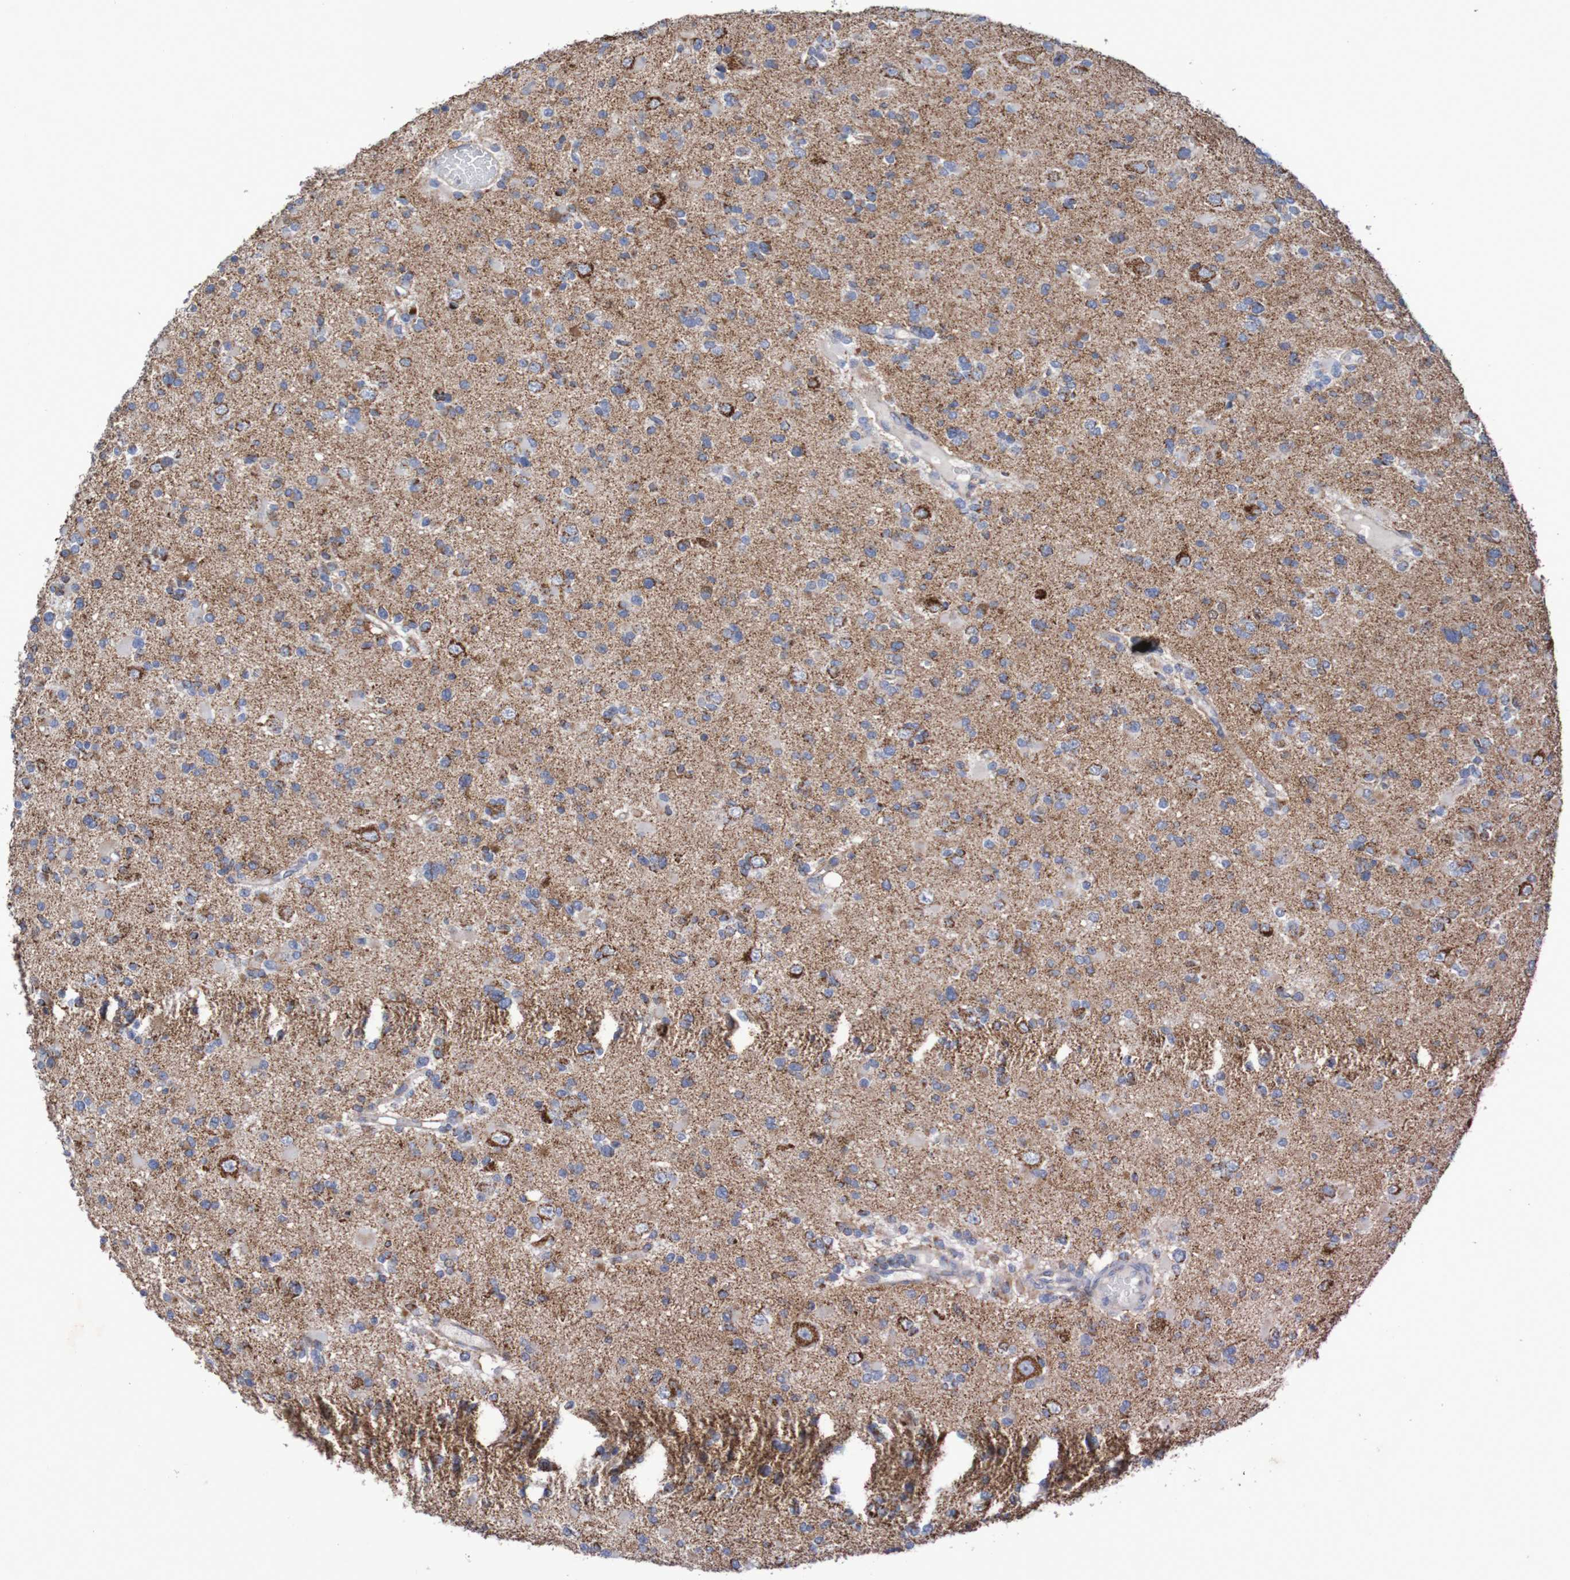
{"staining": {"intensity": "moderate", "quantity": "25%-75%", "location": "cytoplasmic/membranous"}, "tissue": "glioma", "cell_type": "Tumor cells", "image_type": "cancer", "snomed": [{"axis": "morphology", "description": "Glioma, malignant, Low grade"}, {"axis": "topography", "description": "Brain"}], "caption": "Malignant low-grade glioma tissue exhibits moderate cytoplasmic/membranous positivity in approximately 25%-75% of tumor cells", "gene": "MMEL1", "patient": {"sex": "female", "age": 22}}